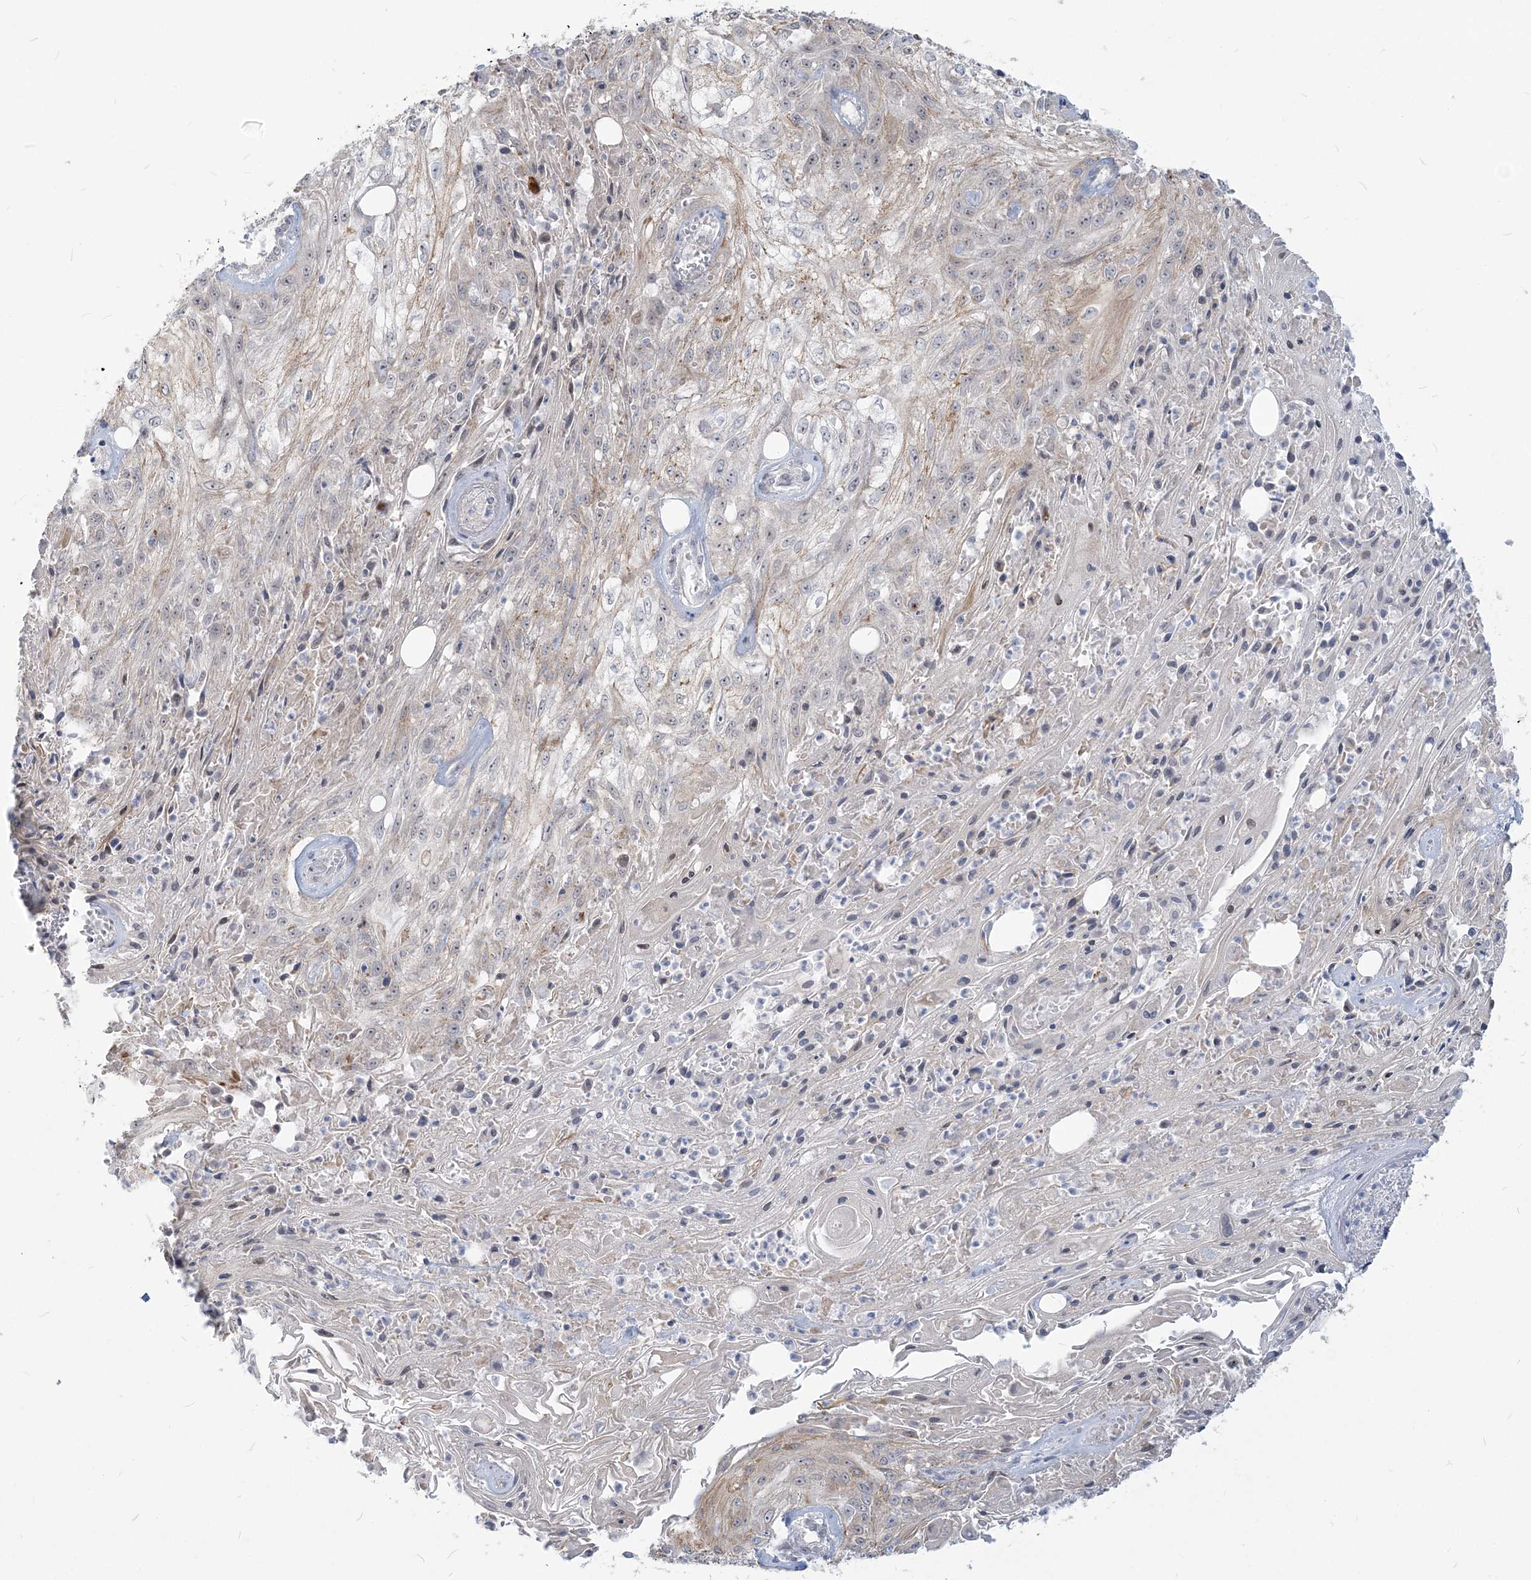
{"staining": {"intensity": "moderate", "quantity": "<25%", "location": "cytoplasmic/membranous,nuclear"}, "tissue": "skin cancer", "cell_type": "Tumor cells", "image_type": "cancer", "snomed": [{"axis": "morphology", "description": "Squamous cell carcinoma, NOS"}, {"axis": "morphology", "description": "Squamous cell carcinoma, metastatic, NOS"}, {"axis": "topography", "description": "Skin"}, {"axis": "topography", "description": "Lymph node"}], "caption": "Immunohistochemical staining of human squamous cell carcinoma (skin) displays moderate cytoplasmic/membranous and nuclear protein expression in approximately <25% of tumor cells.", "gene": "SDAD1", "patient": {"sex": "male", "age": 75}}